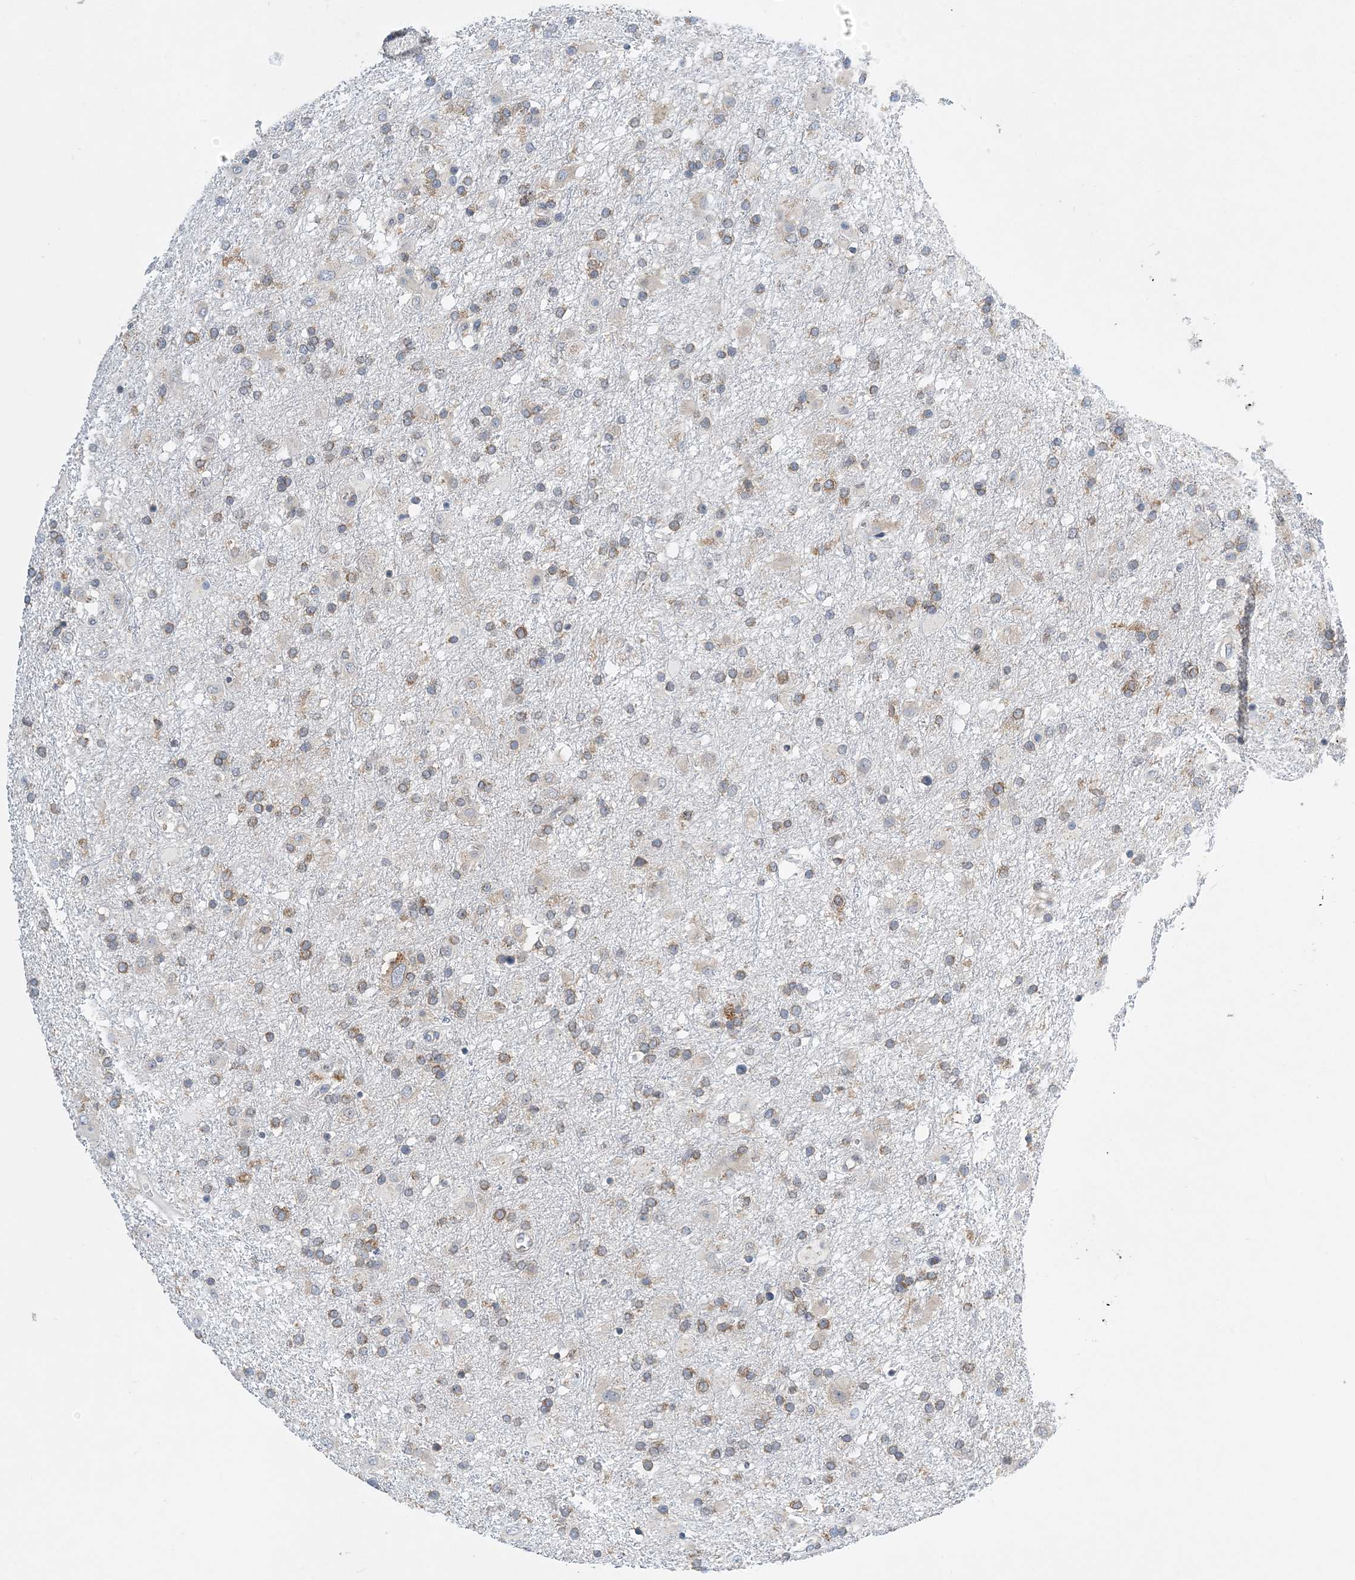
{"staining": {"intensity": "moderate", "quantity": "25%-75%", "location": "cytoplasmic/membranous"}, "tissue": "glioma", "cell_type": "Tumor cells", "image_type": "cancer", "snomed": [{"axis": "morphology", "description": "Glioma, malignant, Low grade"}, {"axis": "topography", "description": "Brain"}], "caption": "Immunohistochemical staining of malignant glioma (low-grade) displays medium levels of moderate cytoplasmic/membranous expression in about 25%-75% of tumor cells.", "gene": "LARP4B", "patient": {"sex": "male", "age": 65}}